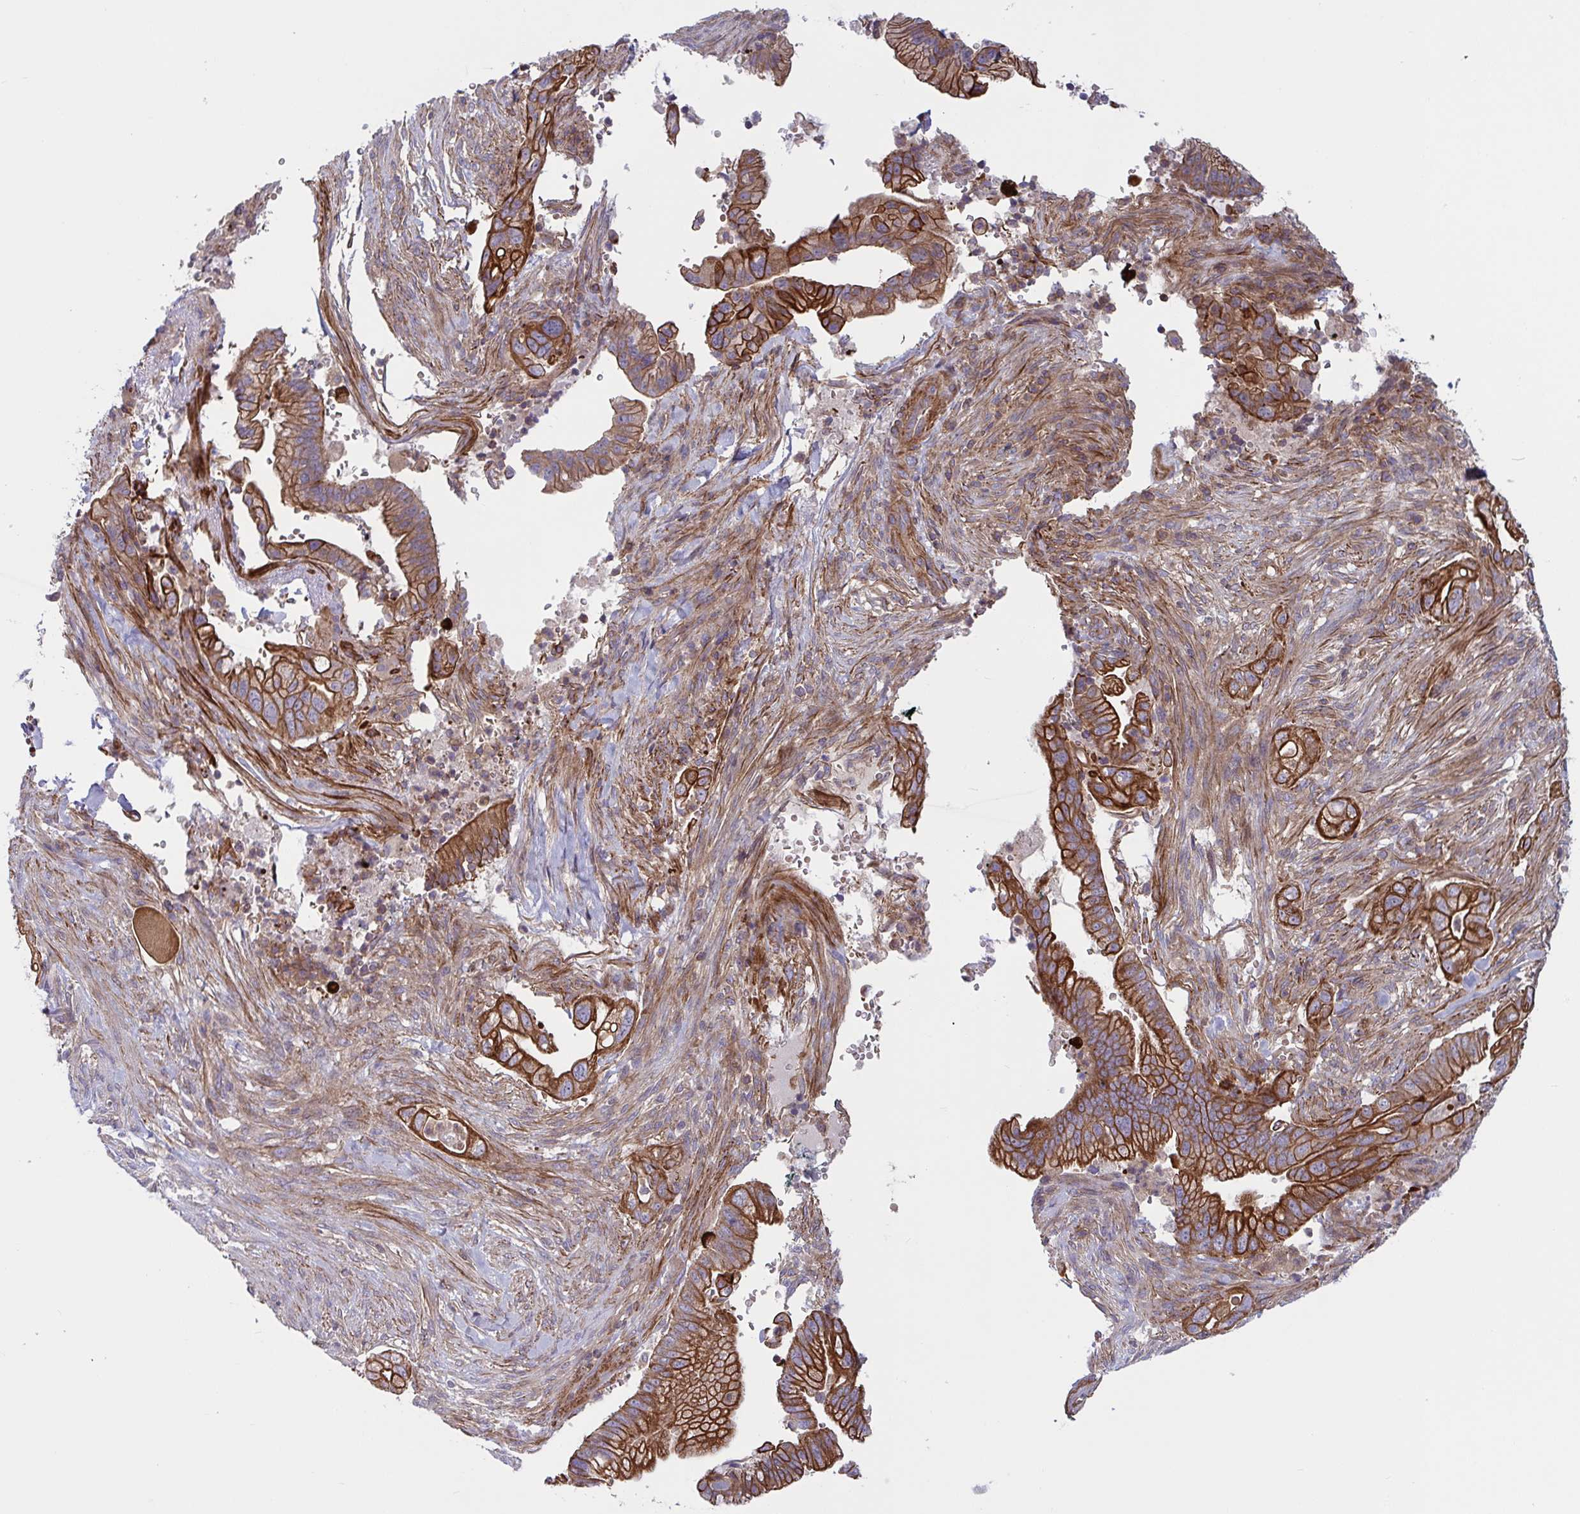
{"staining": {"intensity": "strong", "quantity": ">75%", "location": "cytoplasmic/membranous"}, "tissue": "pancreatic cancer", "cell_type": "Tumor cells", "image_type": "cancer", "snomed": [{"axis": "morphology", "description": "Adenocarcinoma, NOS"}, {"axis": "topography", "description": "Pancreas"}], "caption": "Immunohistochemical staining of human pancreatic cancer exhibits high levels of strong cytoplasmic/membranous protein positivity in about >75% of tumor cells.", "gene": "TANK", "patient": {"sex": "male", "age": 44}}